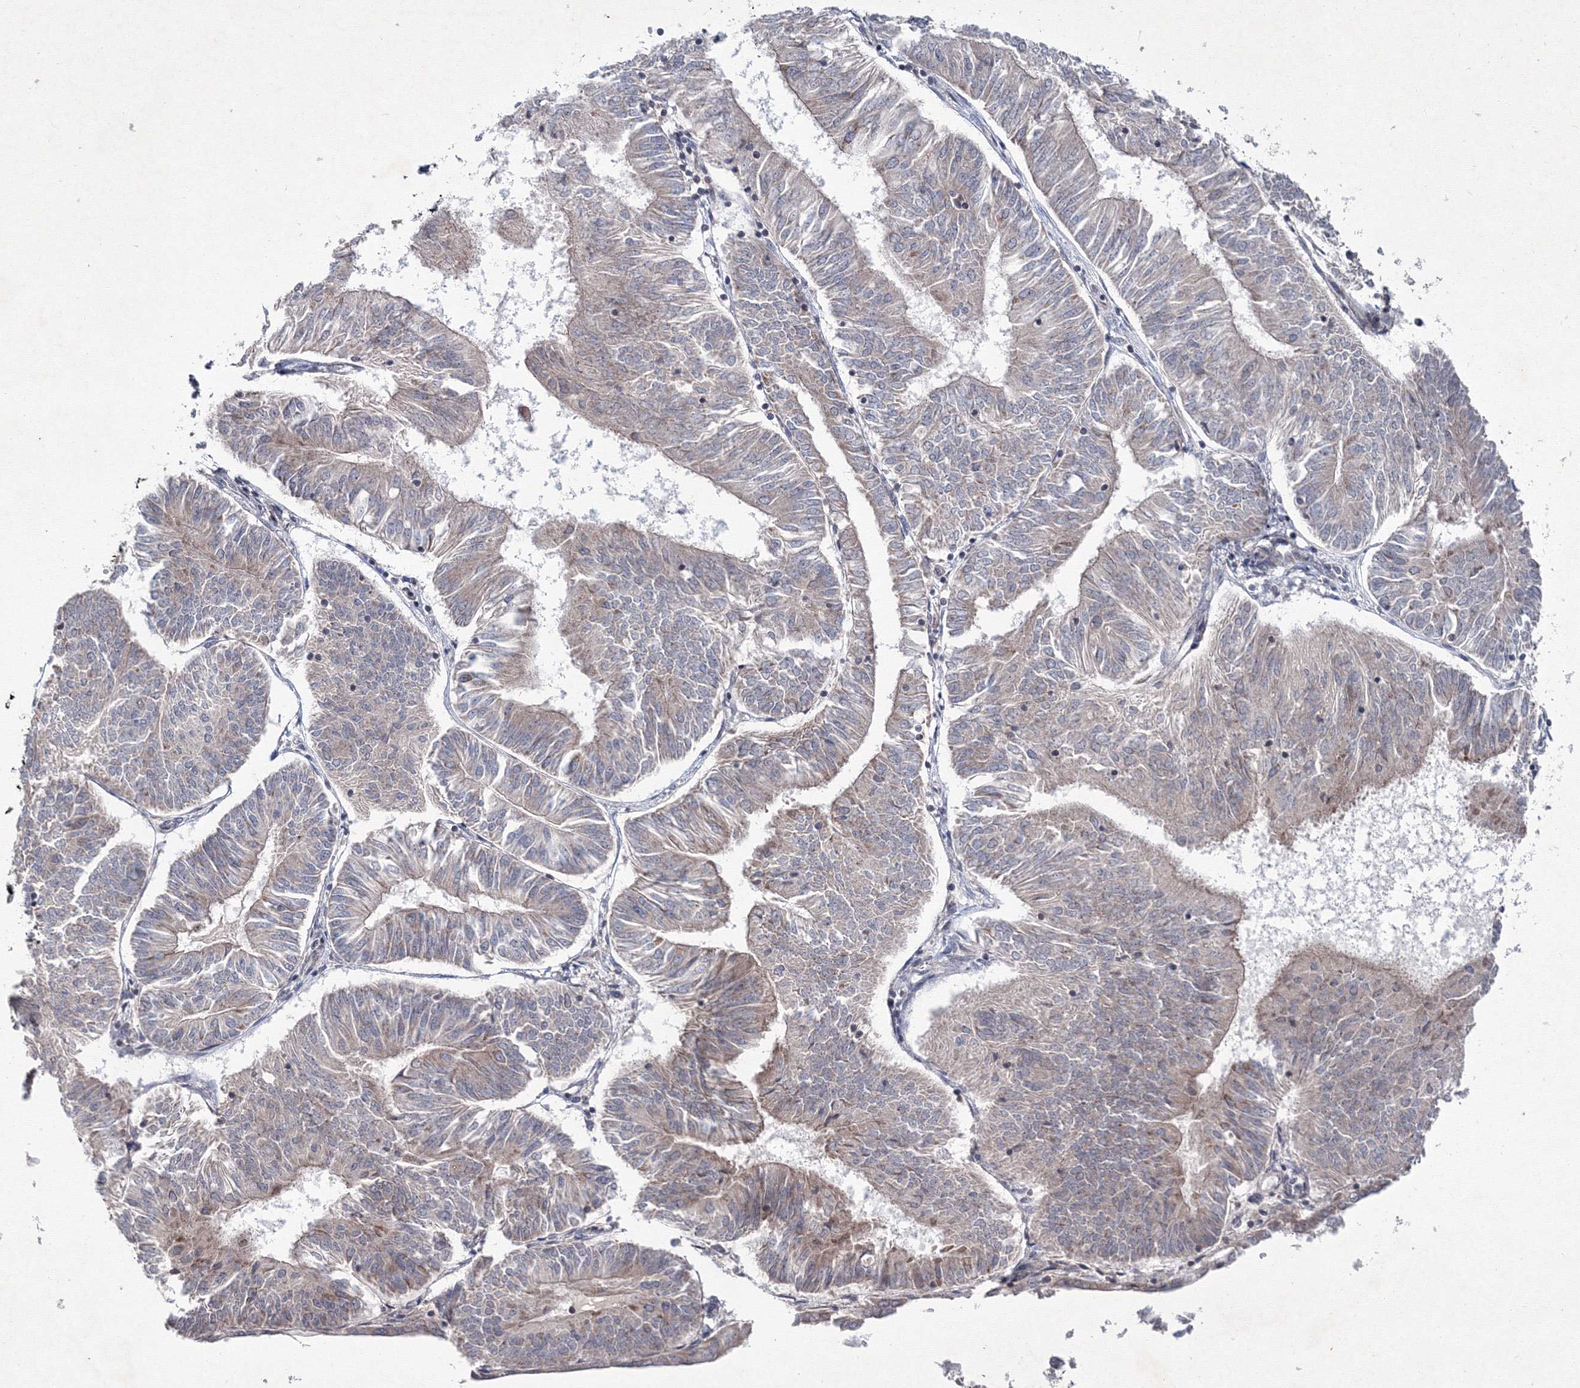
{"staining": {"intensity": "weak", "quantity": "25%-75%", "location": "cytoplasmic/membranous"}, "tissue": "endometrial cancer", "cell_type": "Tumor cells", "image_type": "cancer", "snomed": [{"axis": "morphology", "description": "Adenocarcinoma, NOS"}, {"axis": "topography", "description": "Endometrium"}], "caption": "Approximately 25%-75% of tumor cells in endometrial adenocarcinoma reveal weak cytoplasmic/membranous protein positivity as visualized by brown immunohistochemical staining.", "gene": "MKRN2", "patient": {"sex": "female", "age": 58}}